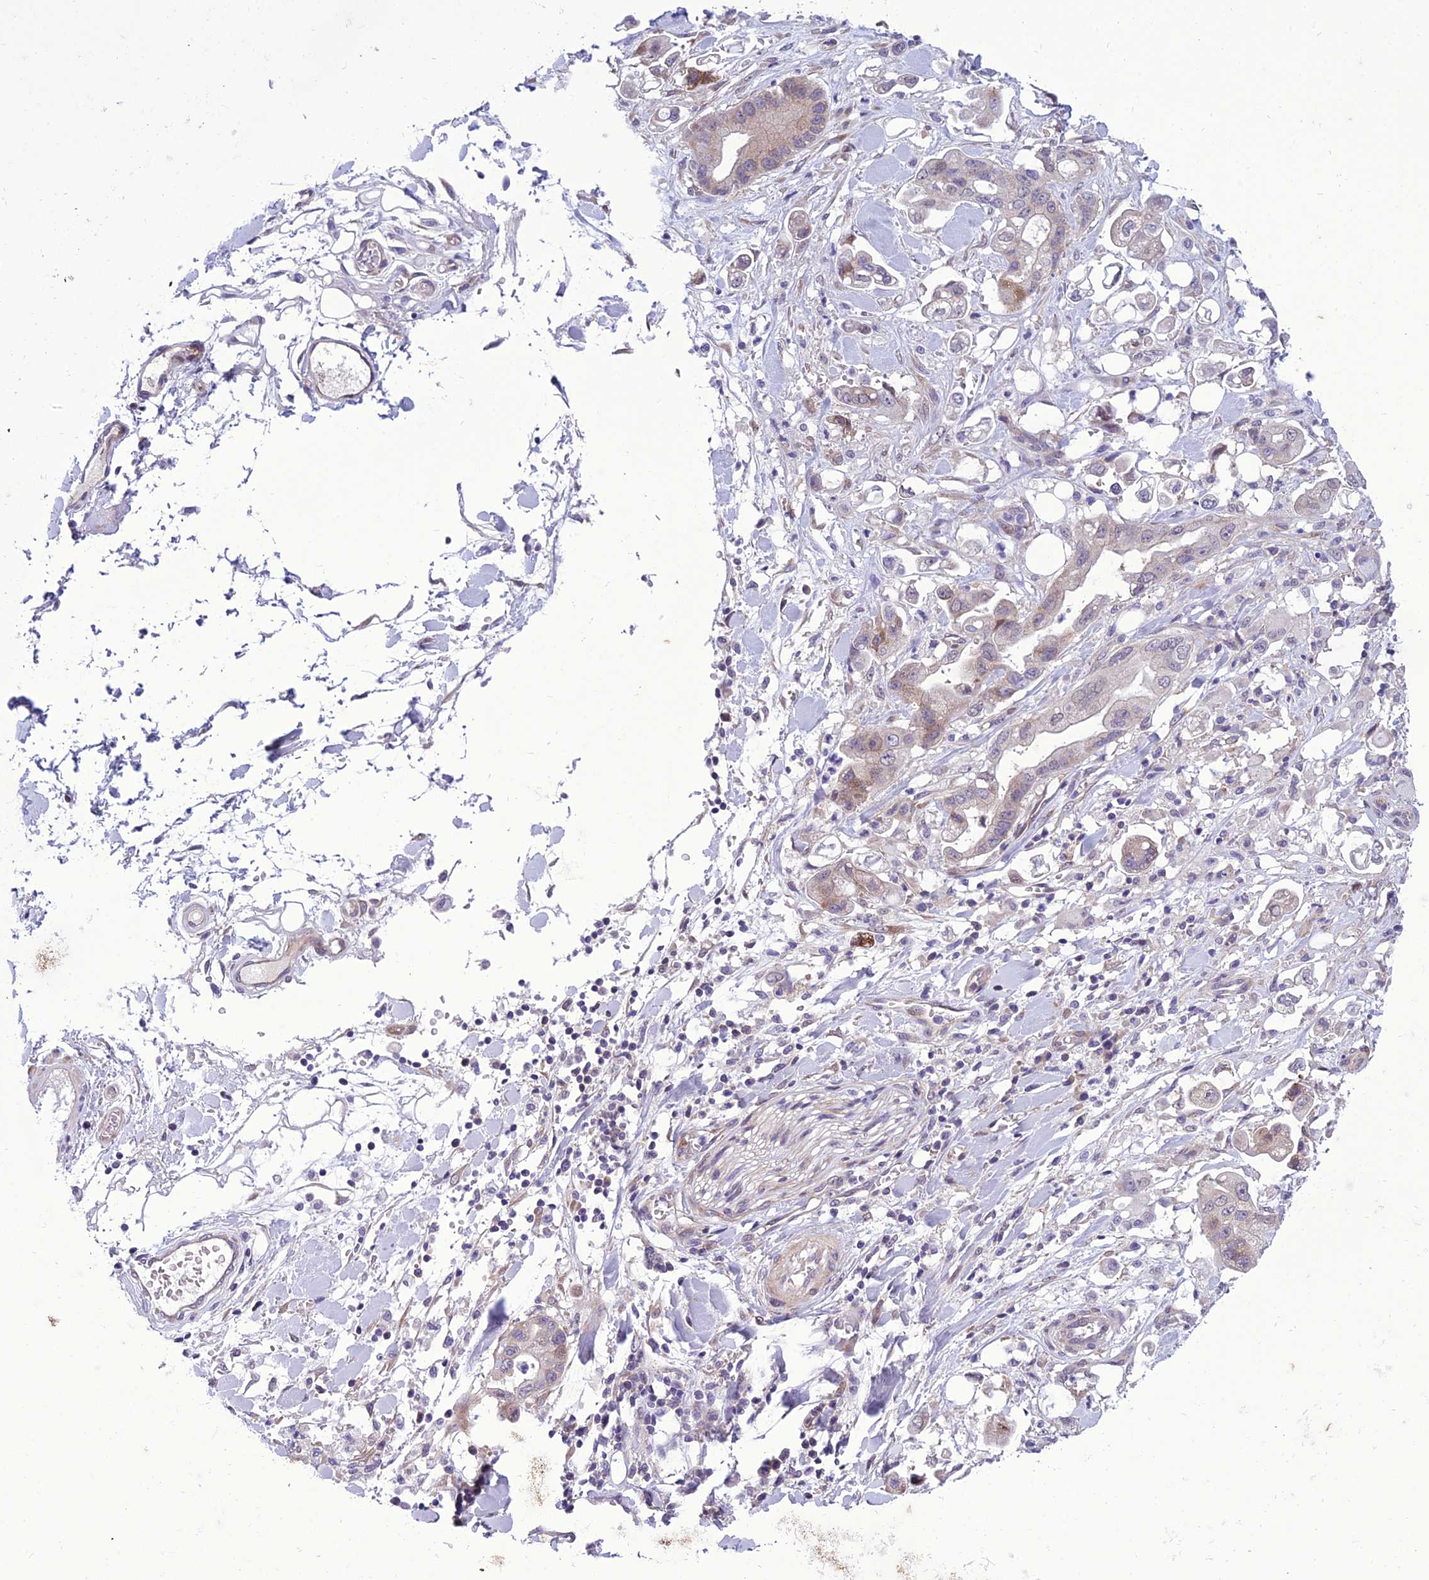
{"staining": {"intensity": "weak", "quantity": "<25%", "location": "cytoplasmic/membranous"}, "tissue": "stomach cancer", "cell_type": "Tumor cells", "image_type": "cancer", "snomed": [{"axis": "morphology", "description": "Adenocarcinoma, NOS"}, {"axis": "topography", "description": "Stomach"}], "caption": "A photomicrograph of stomach cancer stained for a protein demonstrates no brown staining in tumor cells. The staining was performed using DAB to visualize the protein expression in brown, while the nuclei were stained in blue with hematoxylin (Magnification: 20x).", "gene": "GAB4", "patient": {"sex": "male", "age": 62}}